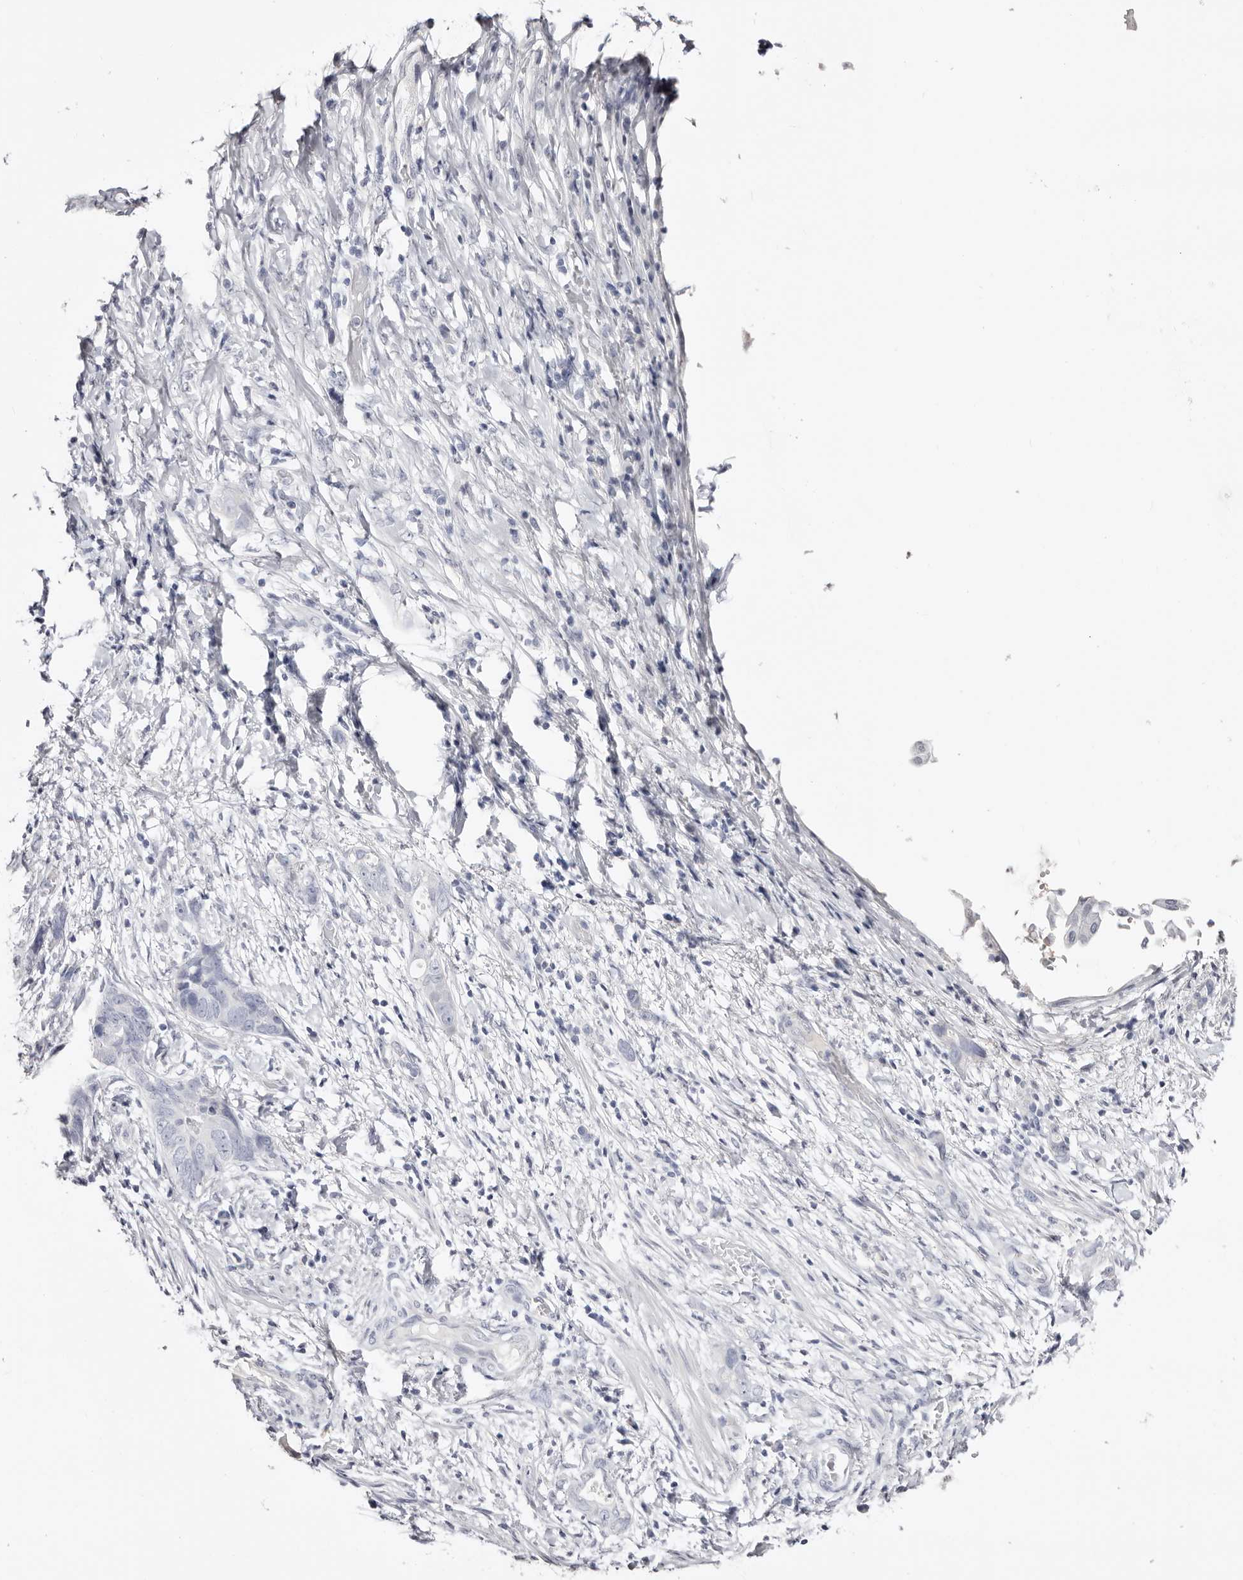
{"staining": {"intensity": "negative", "quantity": "none", "location": "none"}, "tissue": "stomach cancer", "cell_type": "Tumor cells", "image_type": "cancer", "snomed": [{"axis": "morphology", "description": "Normal tissue, NOS"}, {"axis": "morphology", "description": "Adenocarcinoma, NOS"}, {"axis": "topography", "description": "Stomach"}], "caption": "DAB immunohistochemical staining of human stomach adenocarcinoma reveals no significant expression in tumor cells.", "gene": "AKNAD1", "patient": {"sex": "female", "age": 89}}